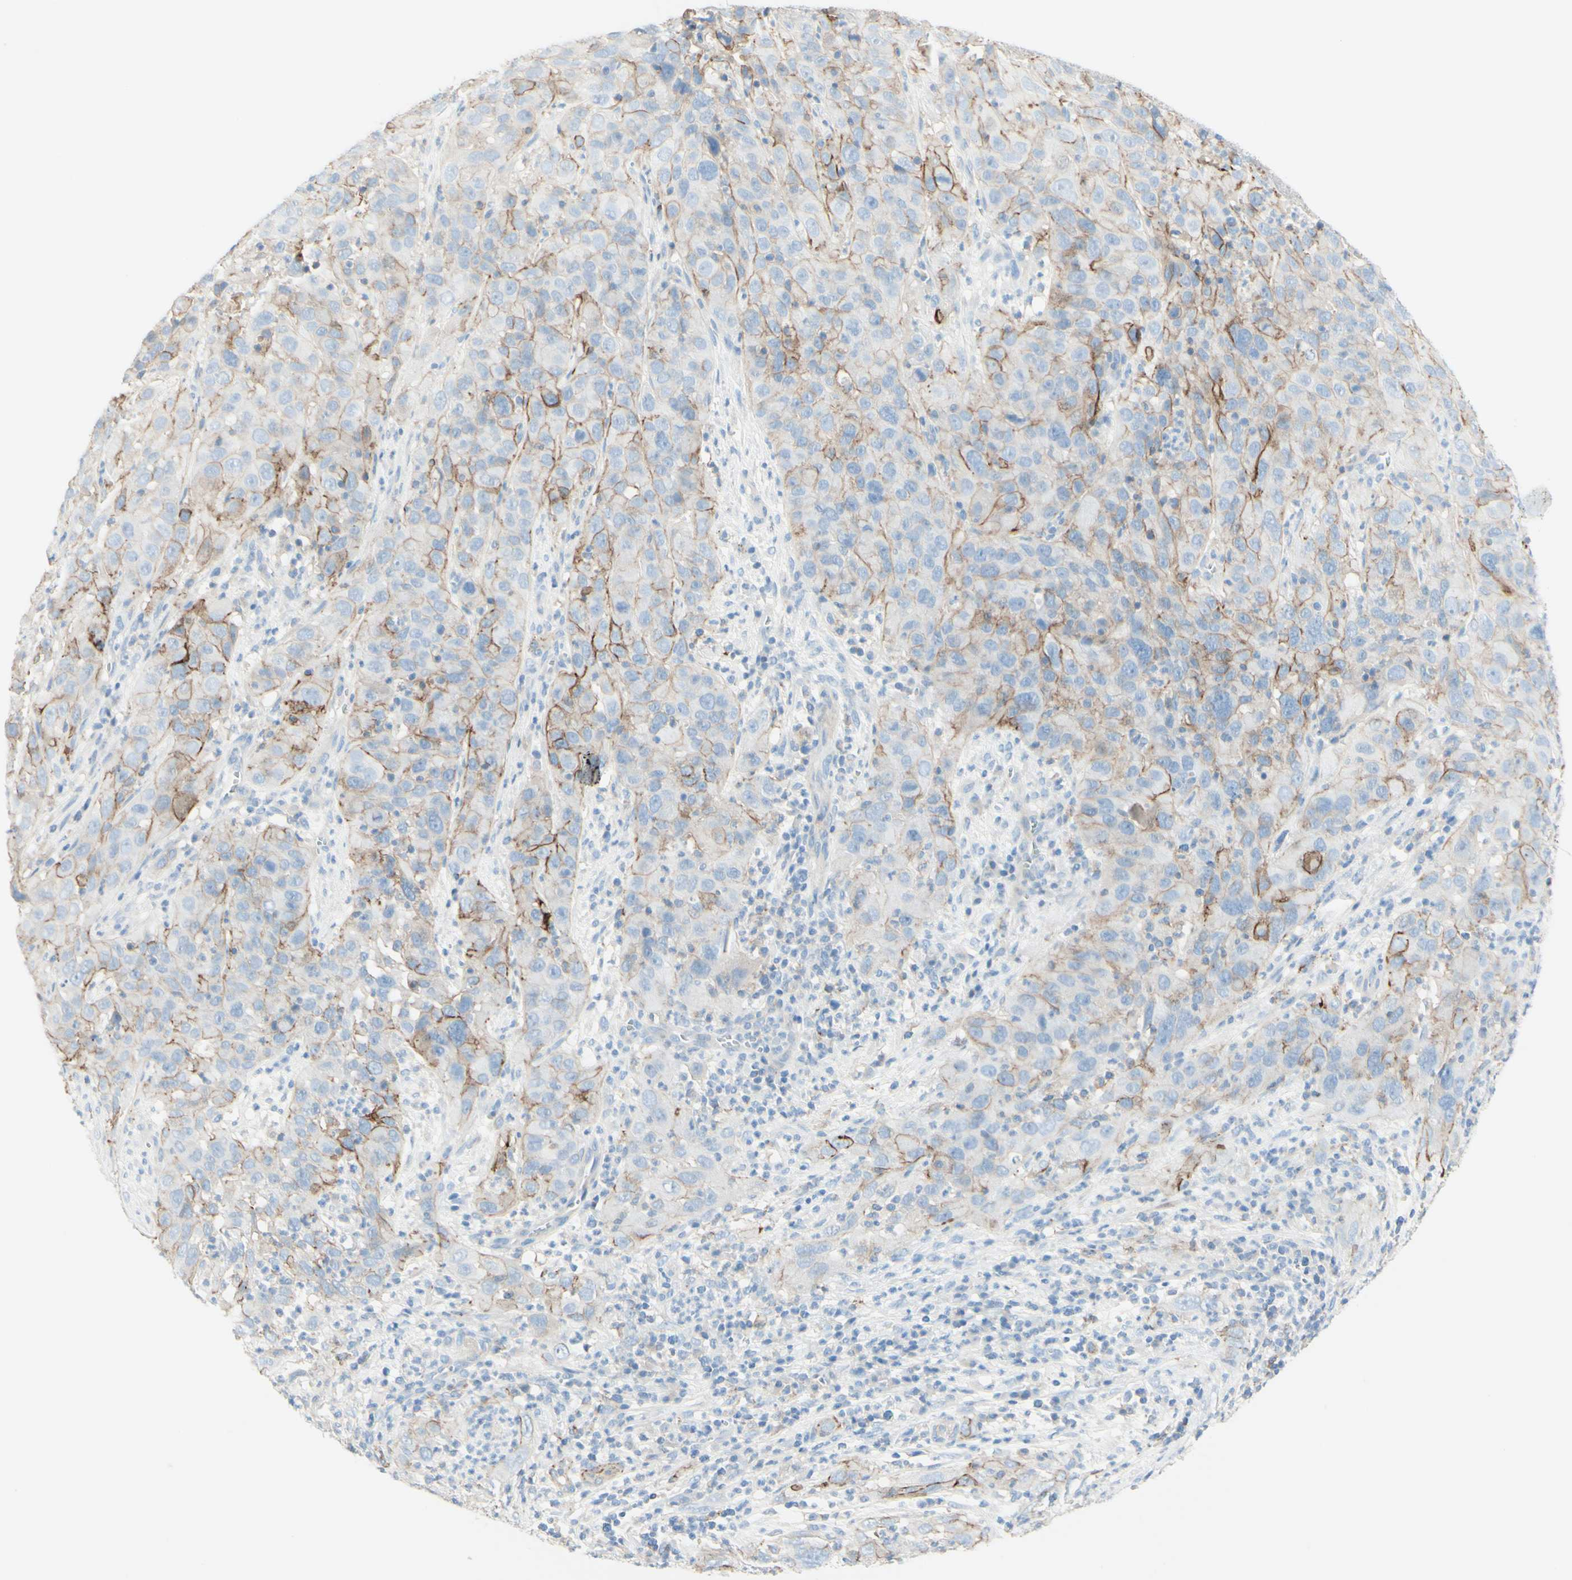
{"staining": {"intensity": "moderate", "quantity": "25%-75%", "location": "cytoplasmic/membranous"}, "tissue": "cervical cancer", "cell_type": "Tumor cells", "image_type": "cancer", "snomed": [{"axis": "morphology", "description": "Squamous cell carcinoma, NOS"}, {"axis": "topography", "description": "Cervix"}], "caption": "Brown immunohistochemical staining in cervical cancer (squamous cell carcinoma) shows moderate cytoplasmic/membranous expression in about 25%-75% of tumor cells. (DAB (3,3'-diaminobenzidine) IHC, brown staining for protein, blue staining for nuclei).", "gene": "ALCAM", "patient": {"sex": "female", "age": 32}}